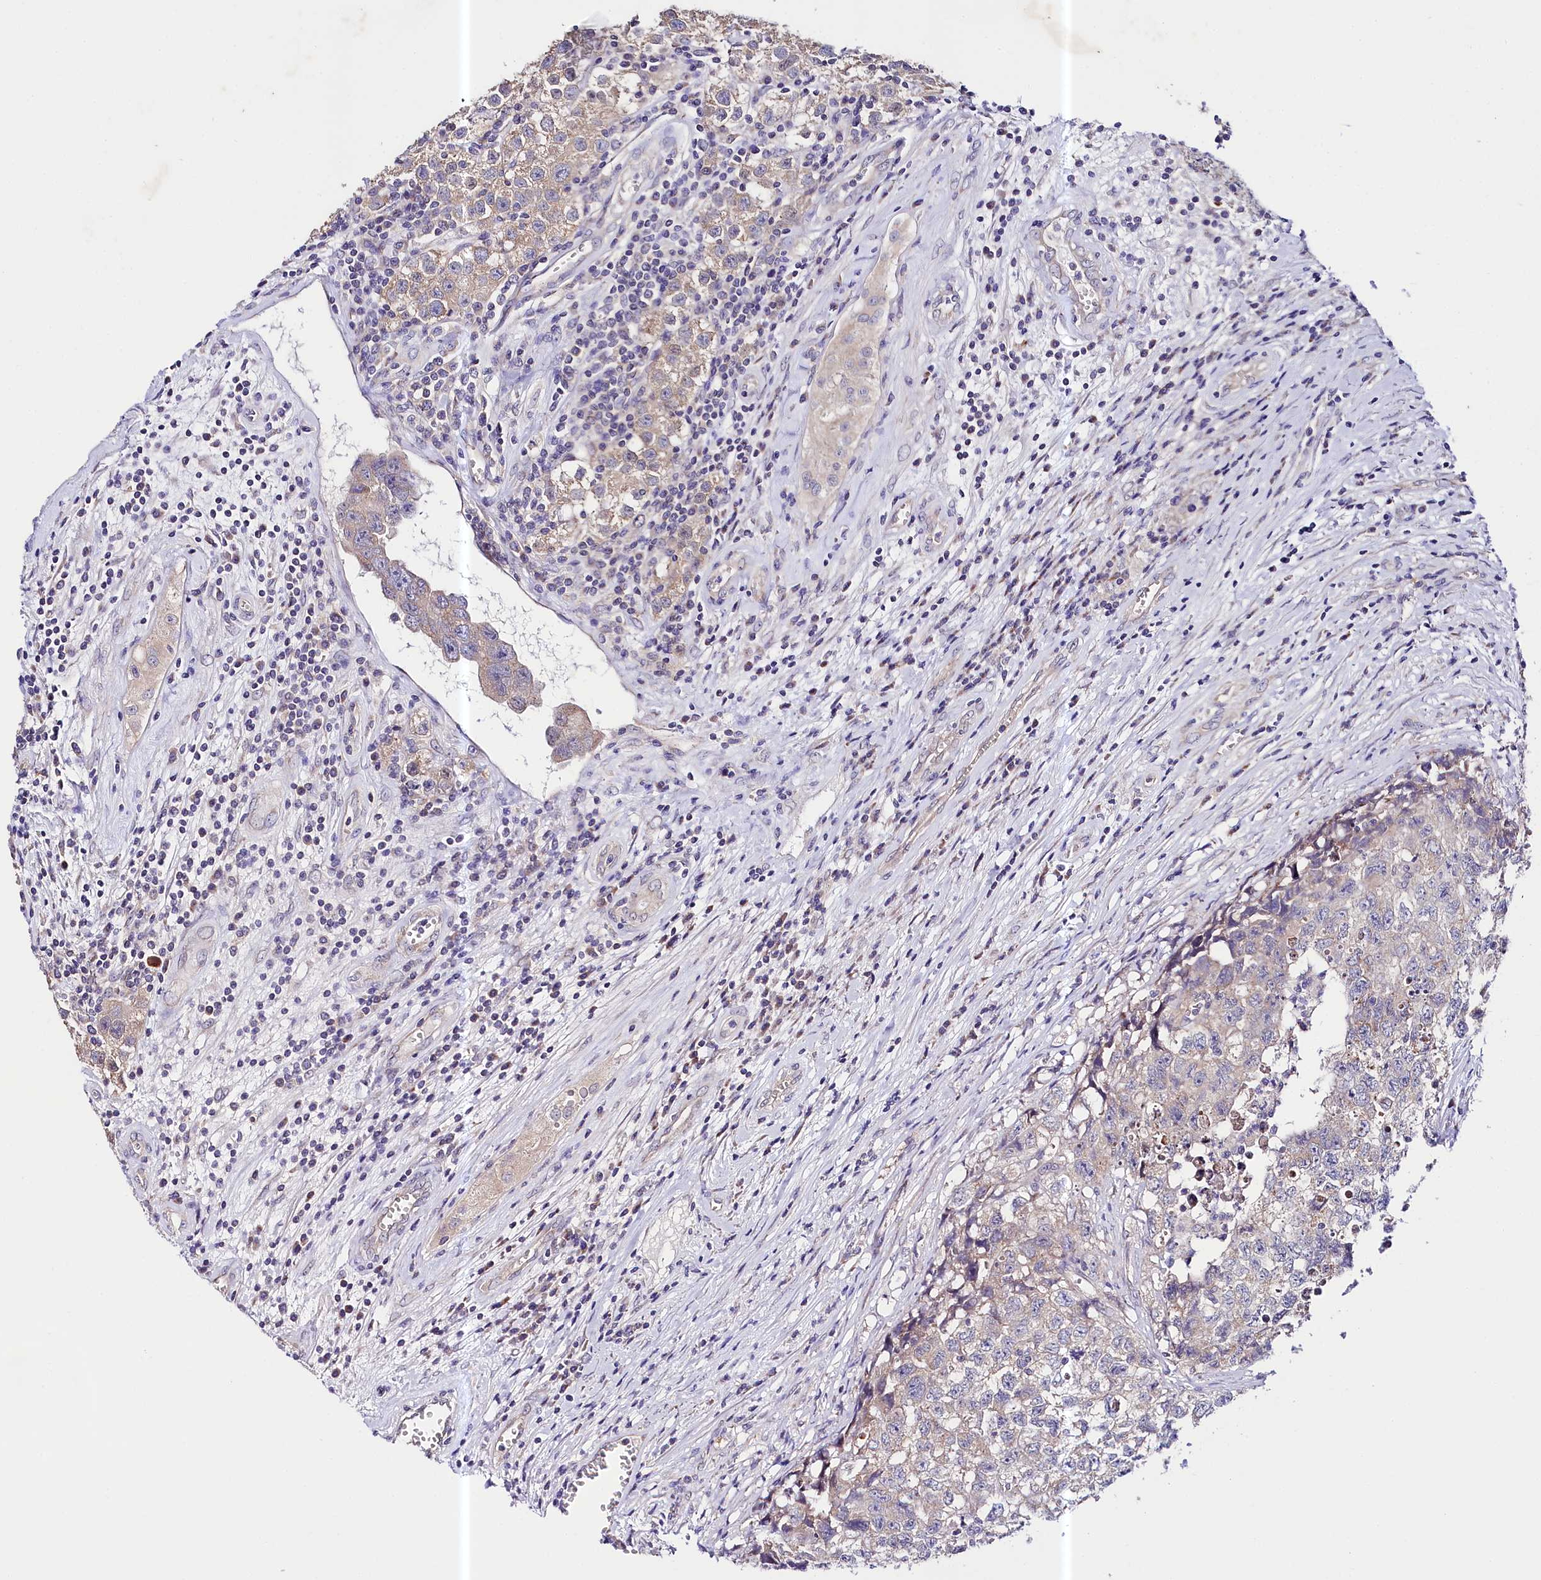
{"staining": {"intensity": "moderate", "quantity": "25%-75%", "location": "cytoplasmic/membranous"}, "tissue": "testis cancer", "cell_type": "Tumor cells", "image_type": "cancer", "snomed": [{"axis": "morphology", "description": "Seminoma, NOS"}, {"axis": "morphology", "description": "Carcinoma, Embryonal, NOS"}, {"axis": "topography", "description": "Testis"}], "caption": "Protein expression analysis of testis cancer (embryonal carcinoma) reveals moderate cytoplasmic/membranous expression in approximately 25%-75% of tumor cells.", "gene": "CEP295", "patient": {"sex": "male", "age": 43}}